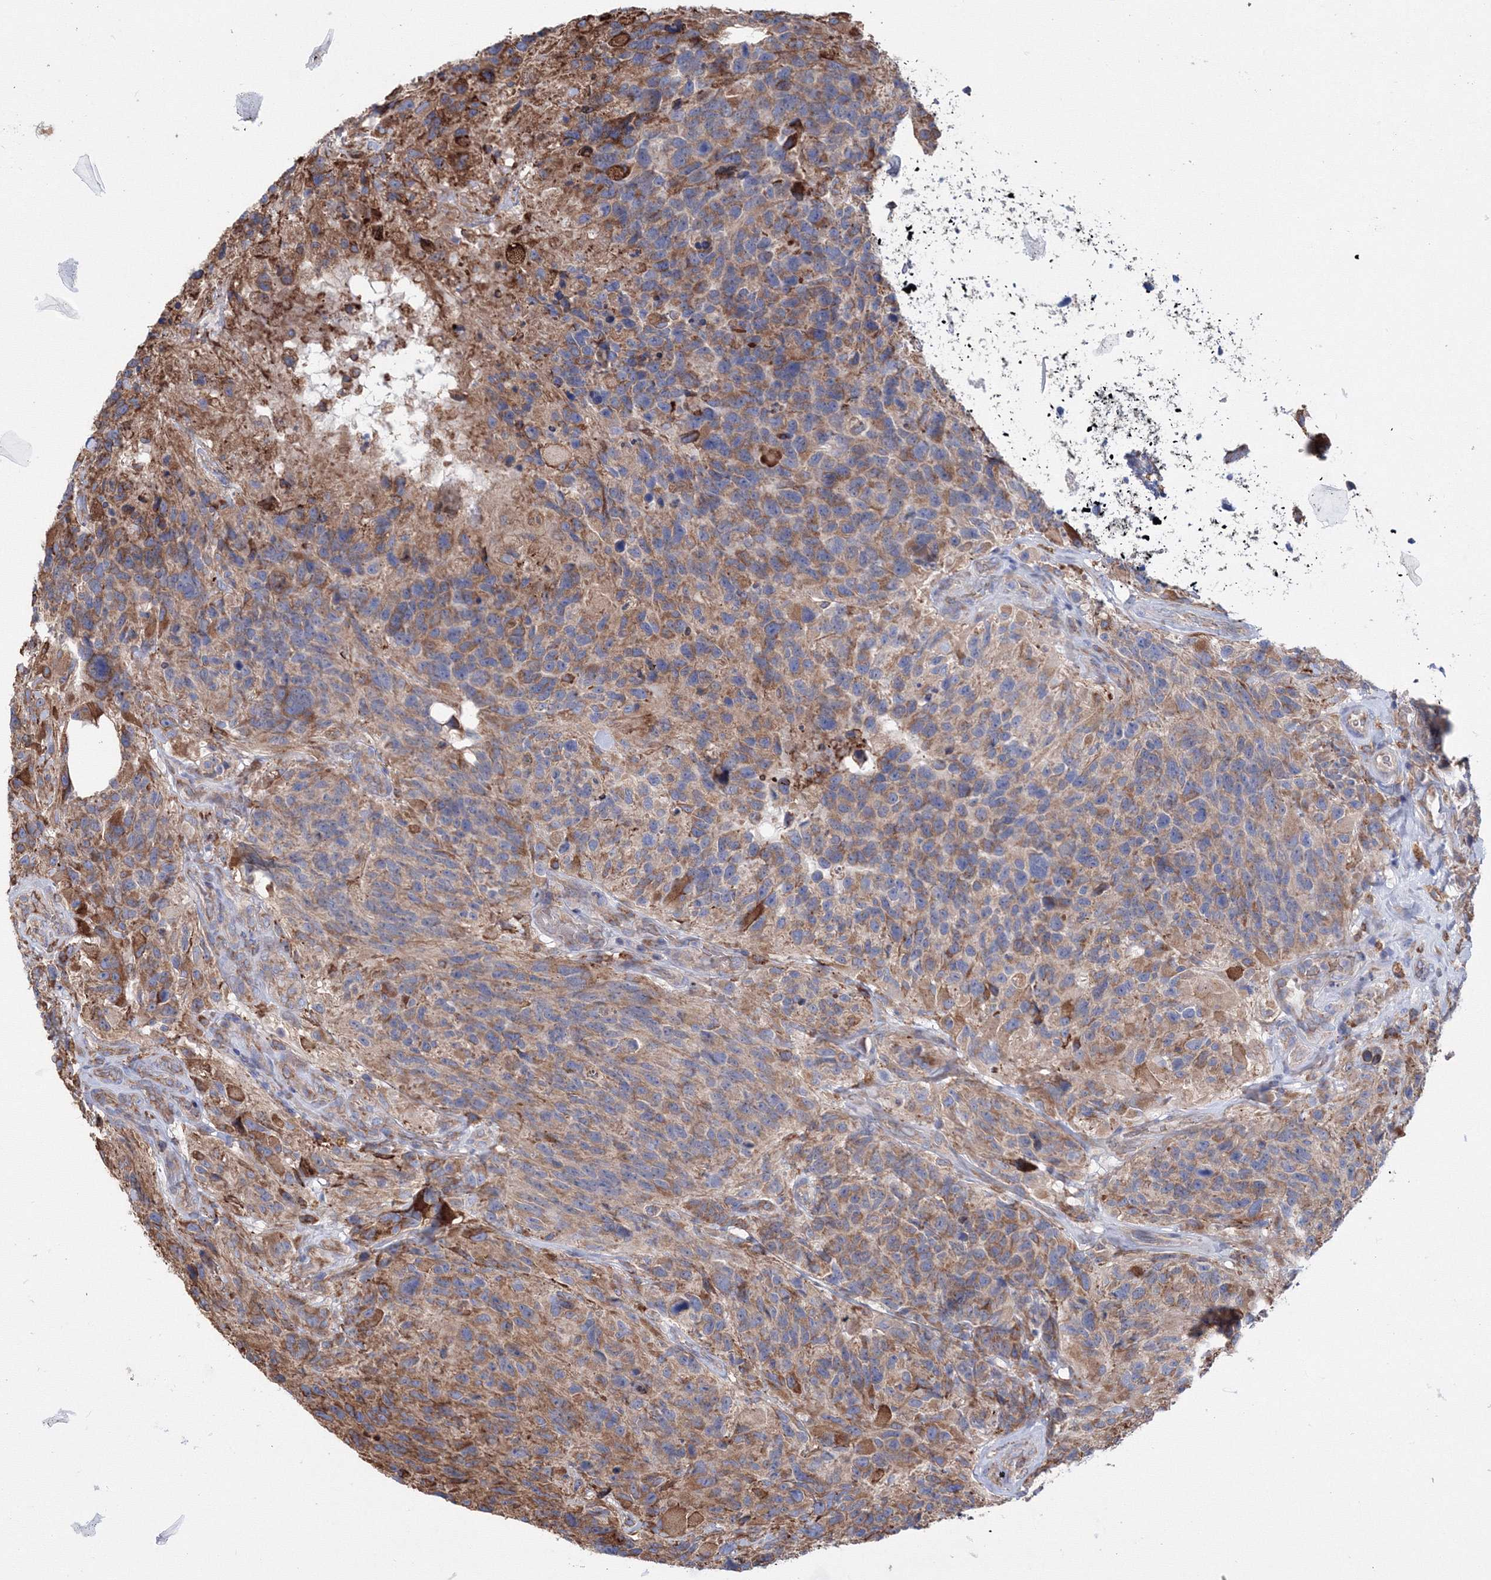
{"staining": {"intensity": "moderate", "quantity": ">75%", "location": "cytoplasmic/membranous"}, "tissue": "glioma", "cell_type": "Tumor cells", "image_type": "cancer", "snomed": [{"axis": "morphology", "description": "Glioma, malignant, High grade"}, {"axis": "topography", "description": "Brain"}], "caption": "Malignant glioma (high-grade) stained with immunohistochemistry displays moderate cytoplasmic/membranous expression in approximately >75% of tumor cells.", "gene": "VPS8", "patient": {"sex": "male", "age": 69}}